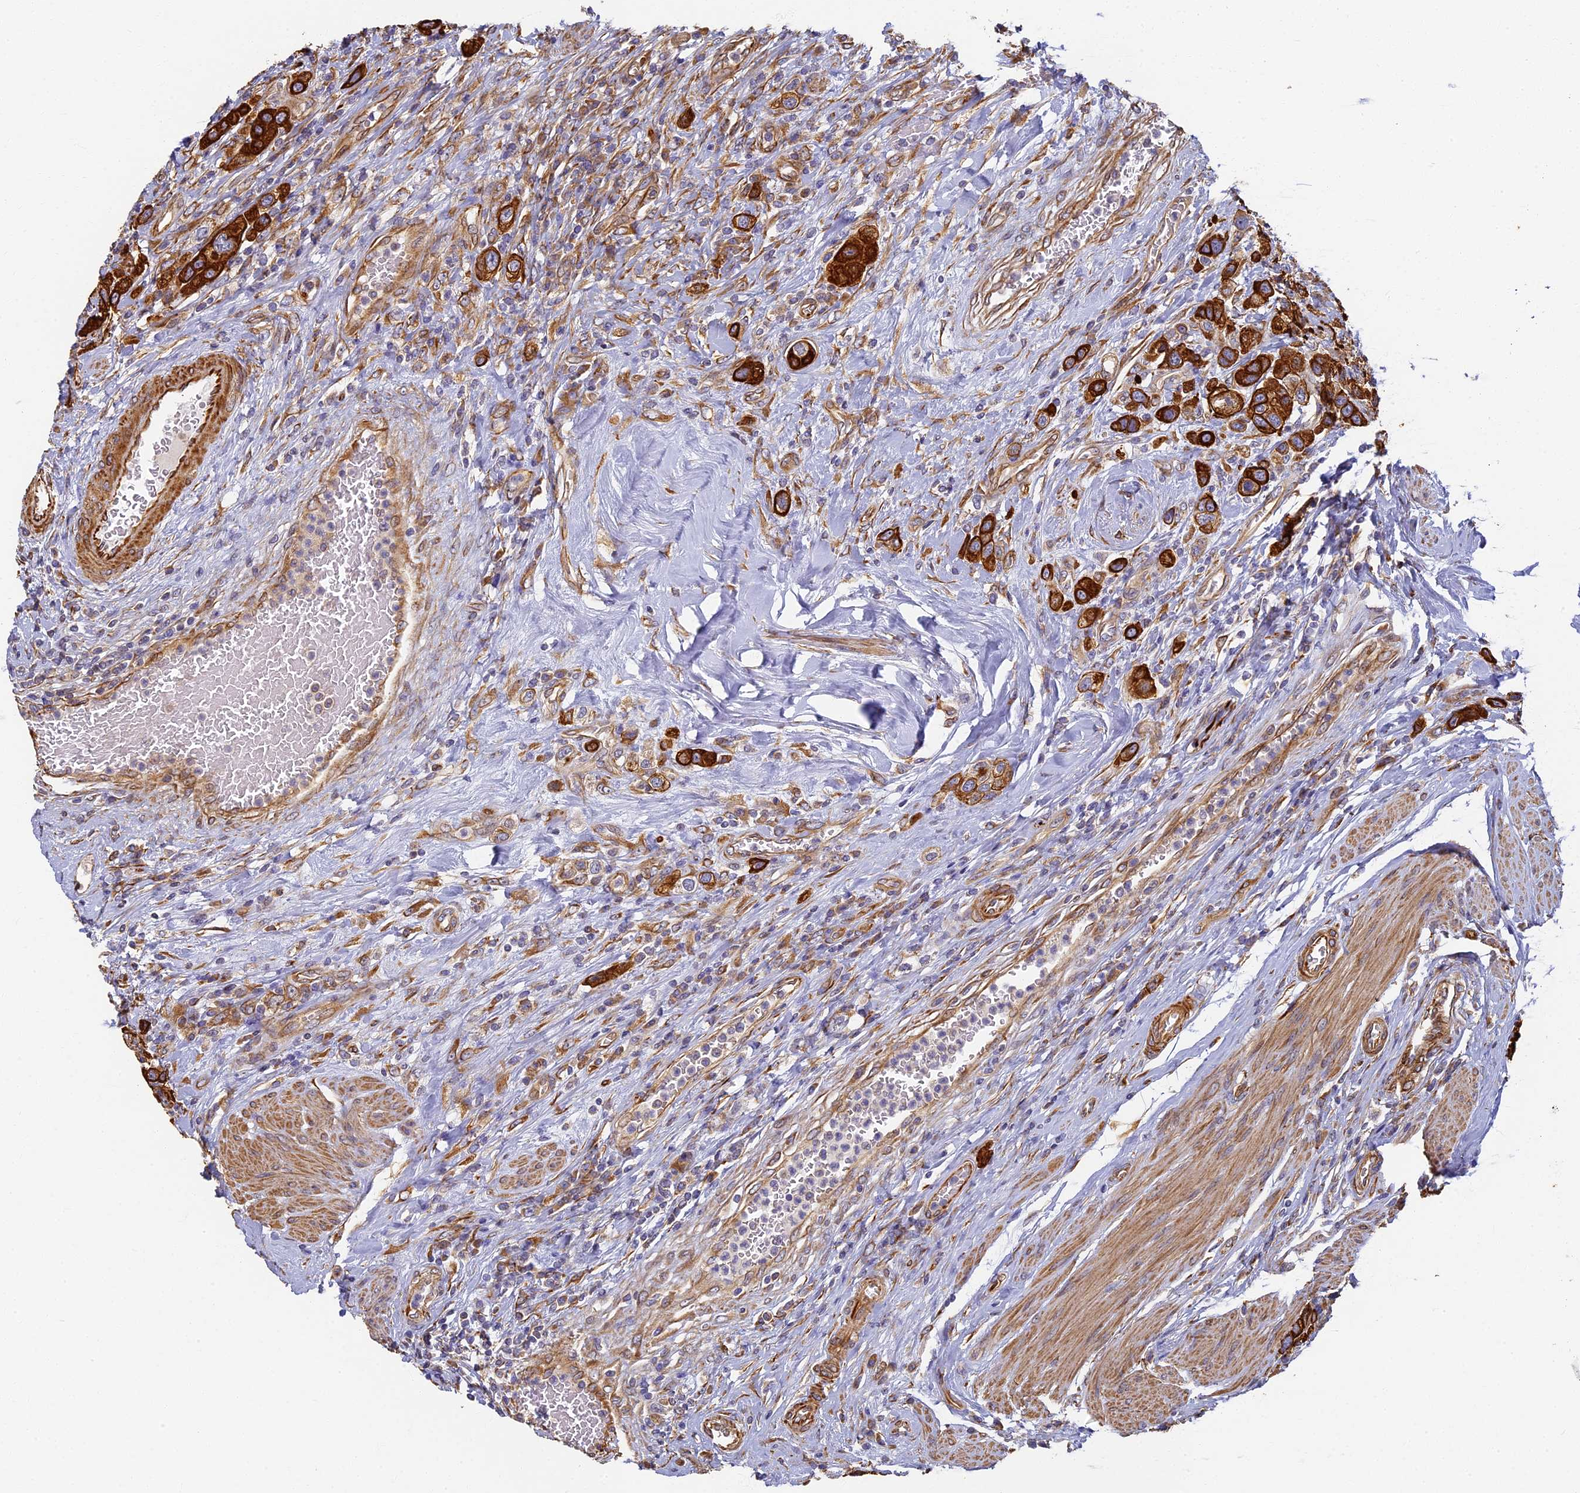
{"staining": {"intensity": "strong", "quantity": ">75%", "location": "cytoplasmic/membranous"}, "tissue": "urothelial cancer", "cell_type": "Tumor cells", "image_type": "cancer", "snomed": [{"axis": "morphology", "description": "Urothelial carcinoma, High grade"}, {"axis": "topography", "description": "Urinary bladder"}], "caption": "Strong cytoplasmic/membranous protein positivity is appreciated in about >75% of tumor cells in urothelial carcinoma (high-grade). (brown staining indicates protein expression, while blue staining denotes nuclei).", "gene": "LRRC57", "patient": {"sex": "male", "age": 50}}